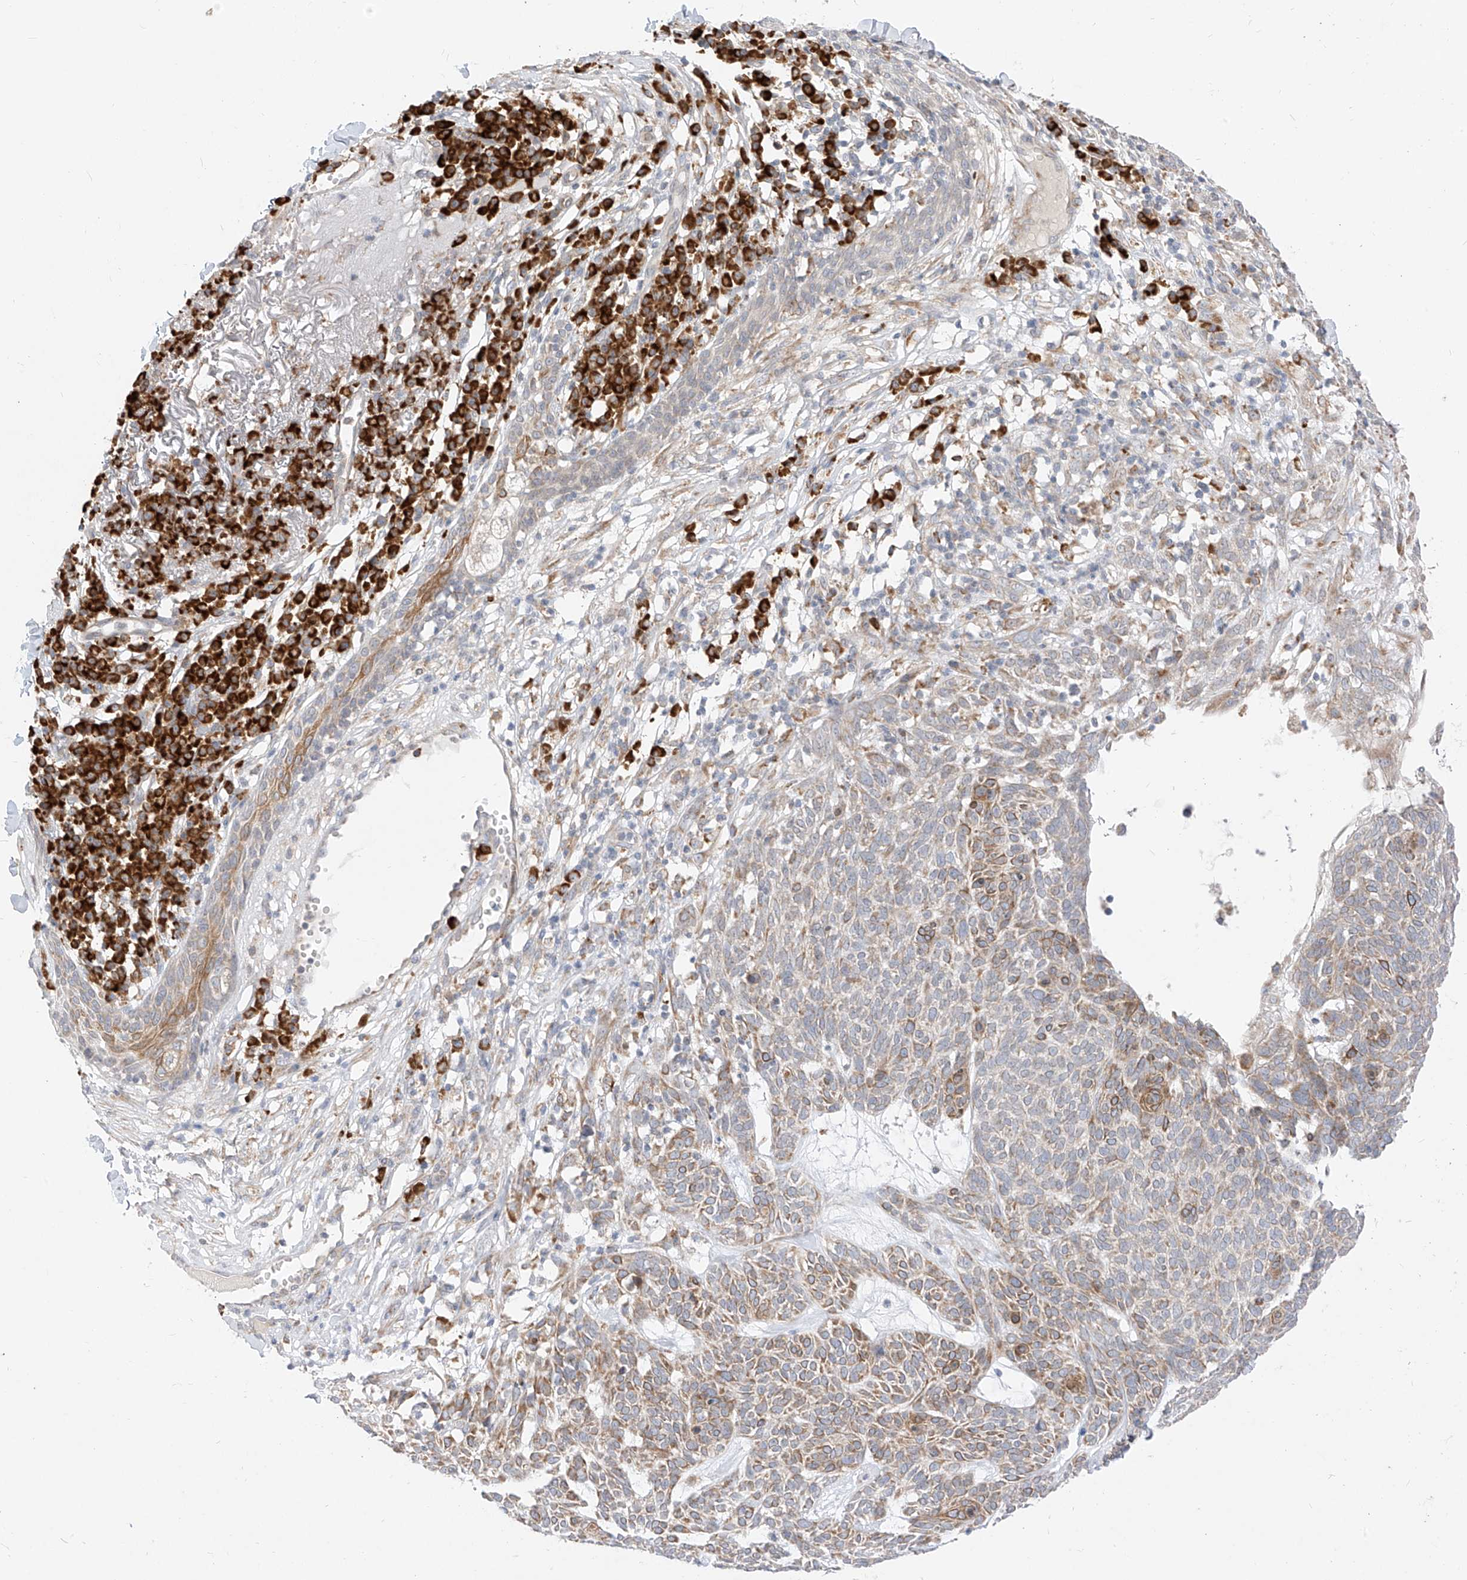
{"staining": {"intensity": "moderate", "quantity": "25%-75%", "location": "cytoplasmic/membranous"}, "tissue": "skin cancer", "cell_type": "Tumor cells", "image_type": "cancer", "snomed": [{"axis": "morphology", "description": "Squamous cell carcinoma, NOS"}, {"axis": "topography", "description": "Skin"}], "caption": "Immunohistochemical staining of human skin cancer (squamous cell carcinoma) displays medium levels of moderate cytoplasmic/membranous protein expression in about 25%-75% of tumor cells. Immunohistochemistry (ihc) stains the protein in brown and the nuclei are stained blue.", "gene": "STT3A", "patient": {"sex": "female", "age": 90}}